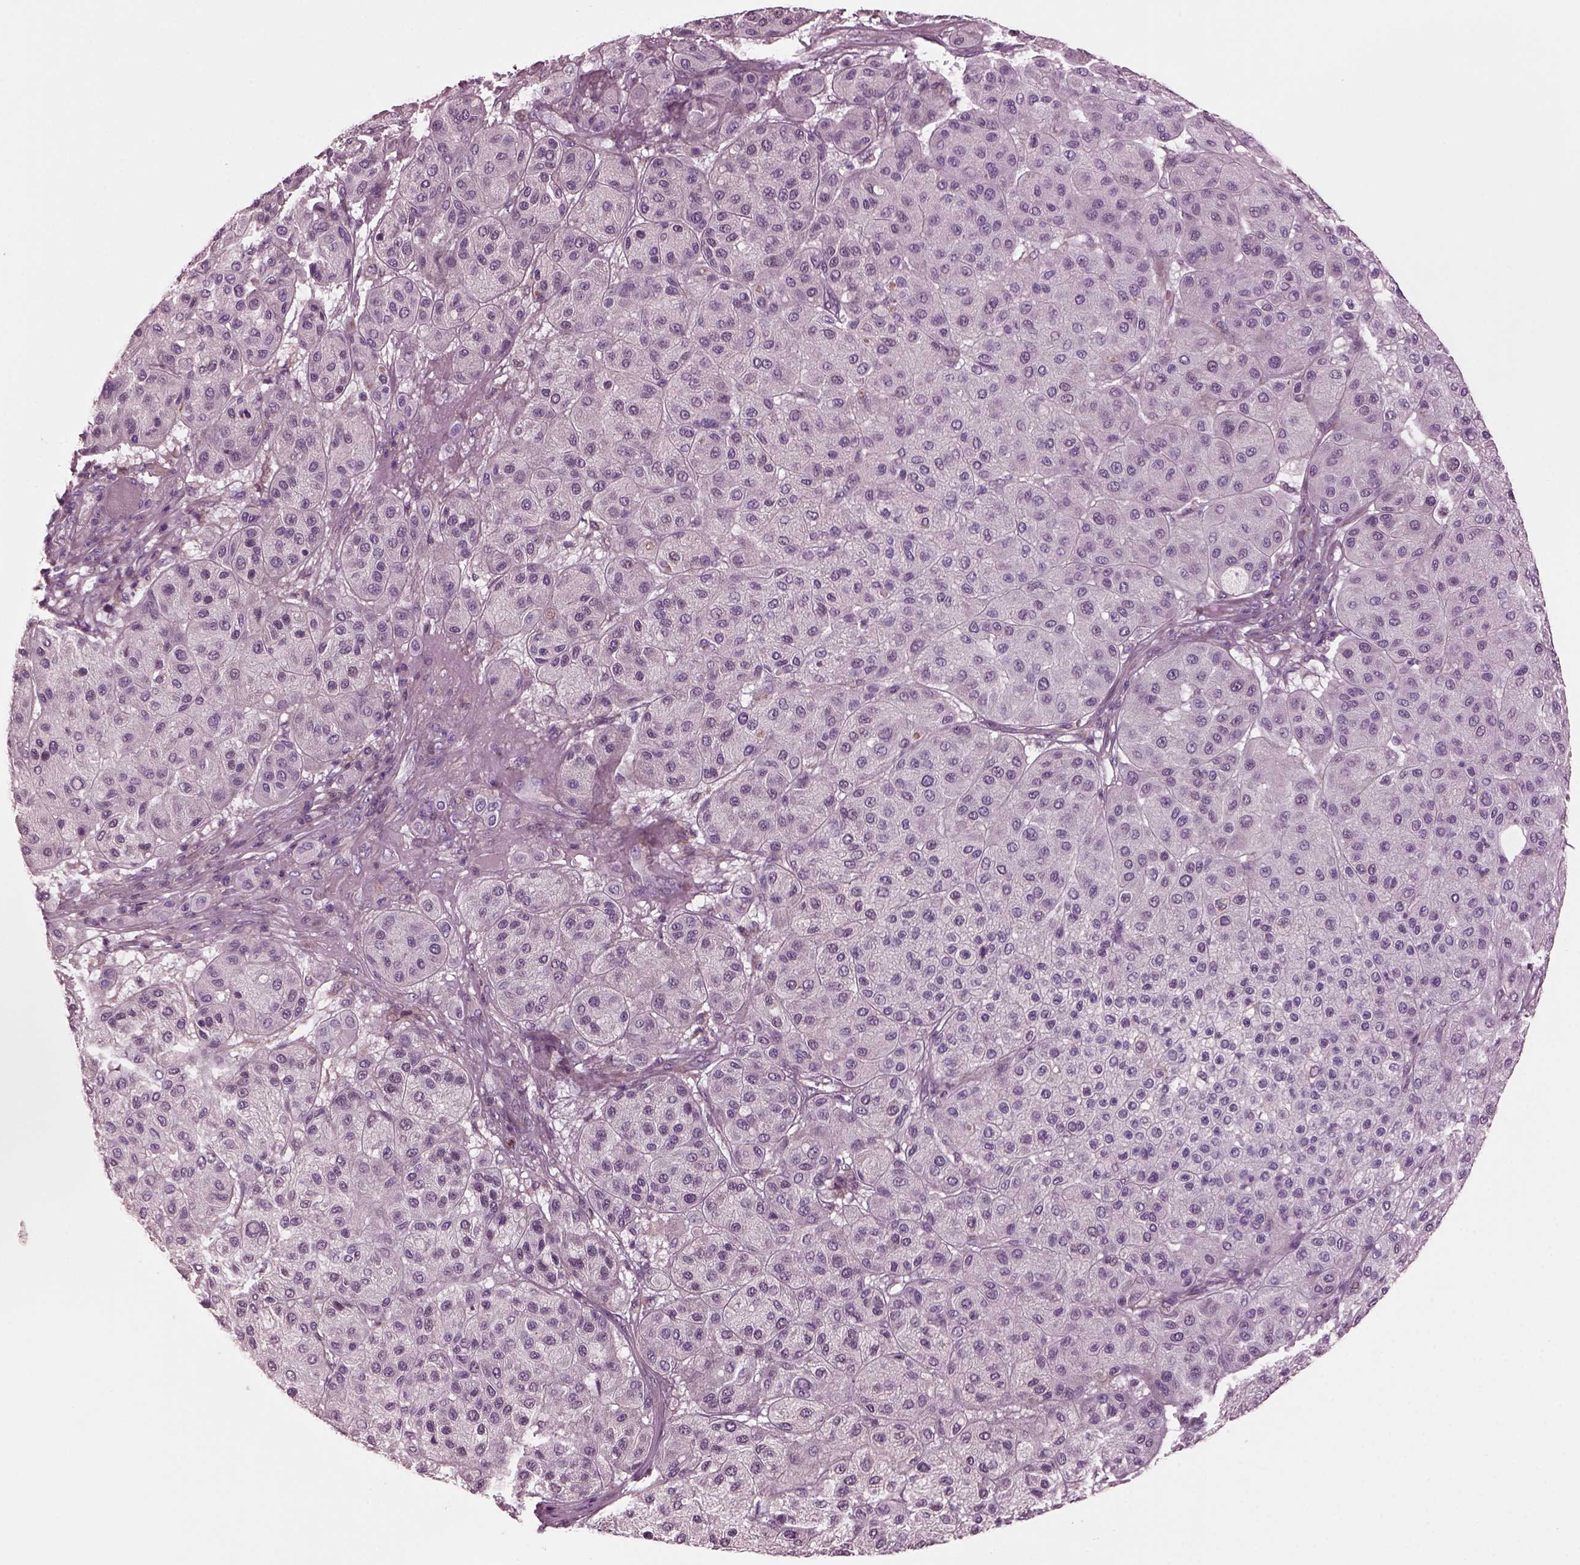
{"staining": {"intensity": "negative", "quantity": "none", "location": "none"}, "tissue": "melanoma", "cell_type": "Tumor cells", "image_type": "cancer", "snomed": [{"axis": "morphology", "description": "Malignant melanoma, Metastatic site"}, {"axis": "topography", "description": "Smooth muscle"}], "caption": "Immunohistochemistry of human malignant melanoma (metastatic site) displays no positivity in tumor cells. (DAB (3,3'-diaminobenzidine) immunohistochemistry (IHC) with hematoxylin counter stain).", "gene": "GDF11", "patient": {"sex": "male", "age": 41}}